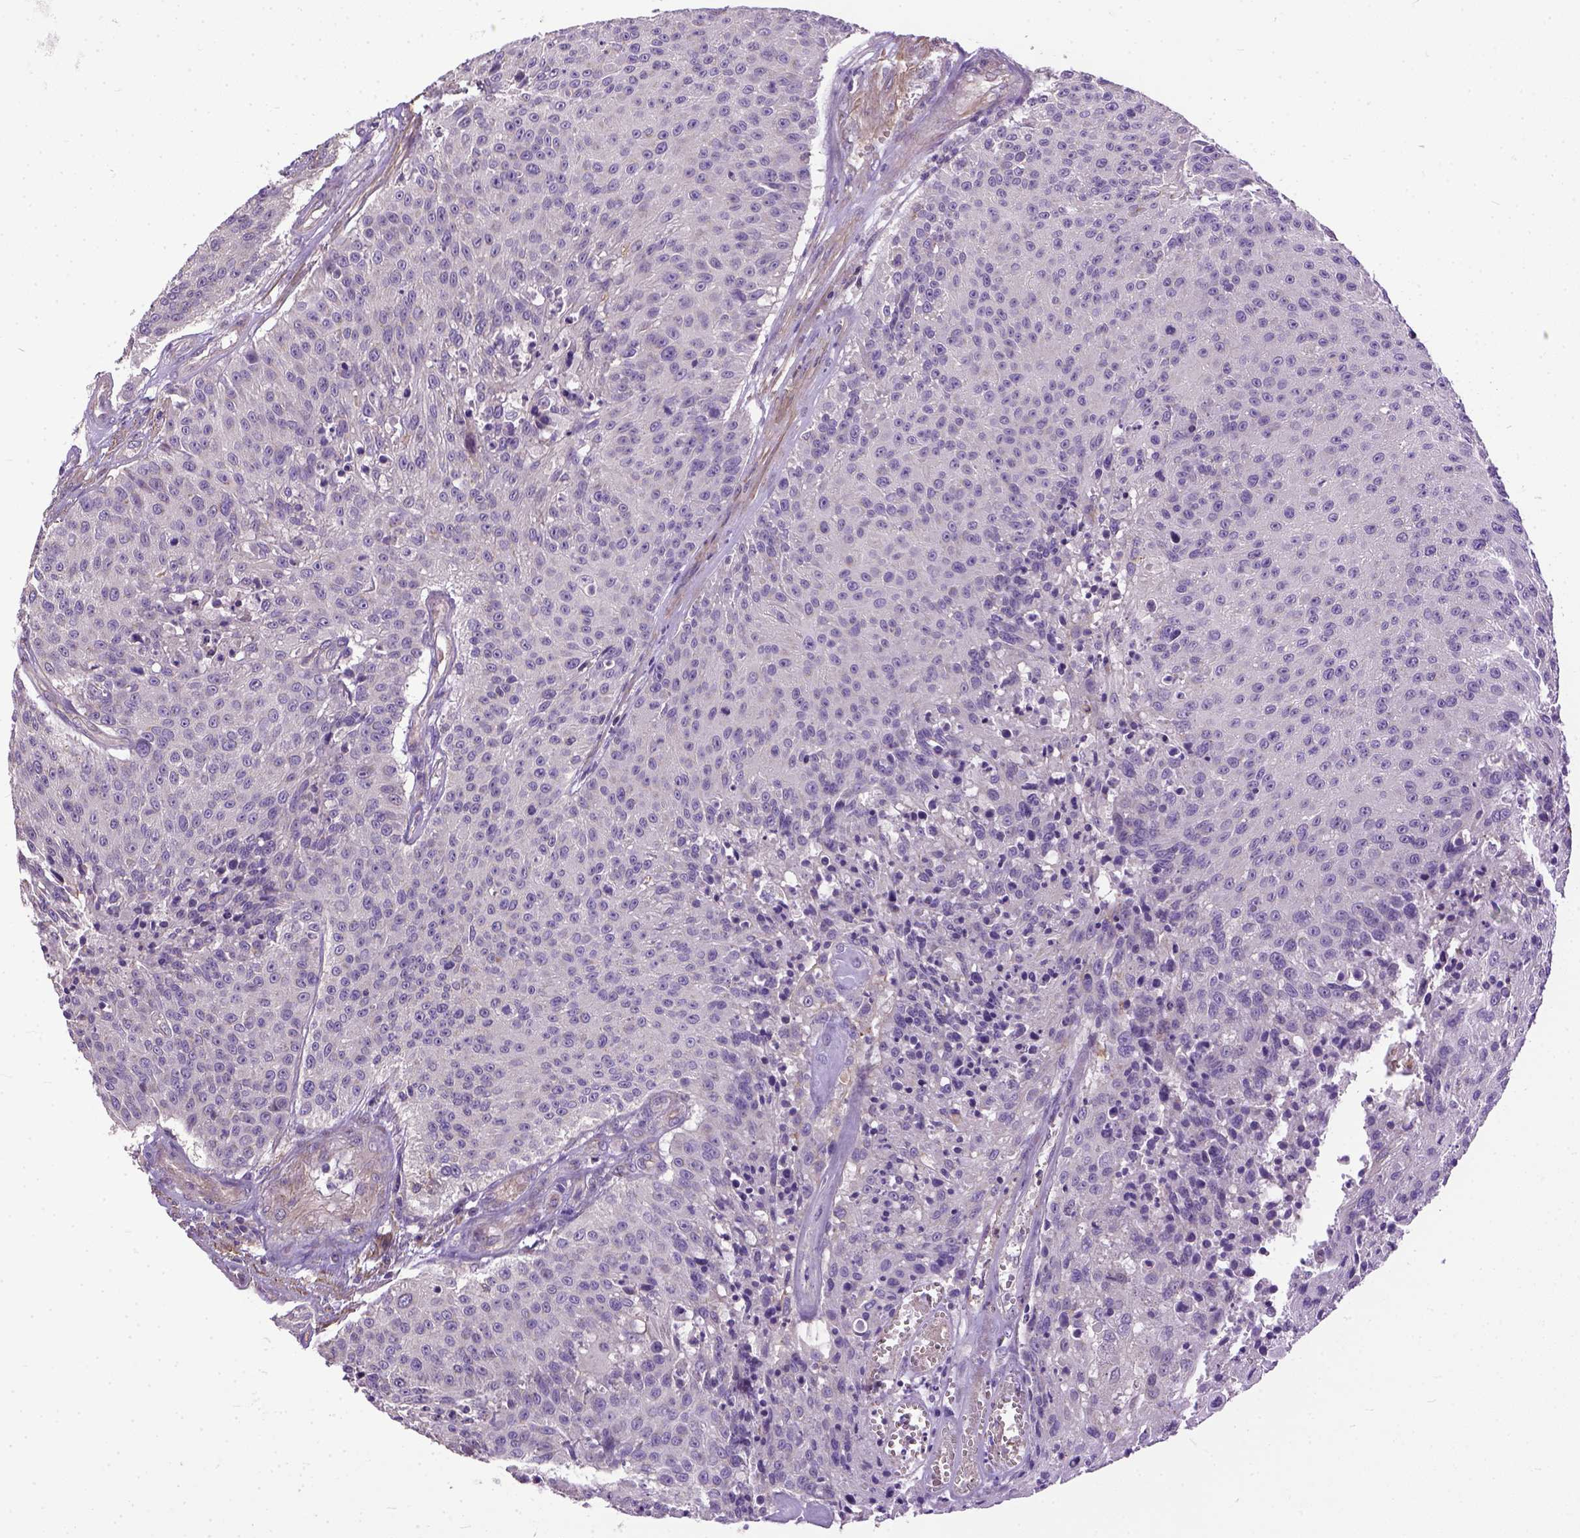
{"staining": {"intensity": "negative", "quantity": "none", "location": "none"}, "tissue": "urothelial cancer", "cell_type": "Tumor cells", "image_type": "cancer", "snomed": [{"axis": "morphology", "description": "Urothelial carcinoma, NOS"}, {"axis": "topography", "description": "Urinary bladder"}], "caption": "Immunohistochemistry of human urothelial cancer shows no positivity in tumor cells.", "gene": "BANF2", "patient": {"sex": "male", "age": 55}}